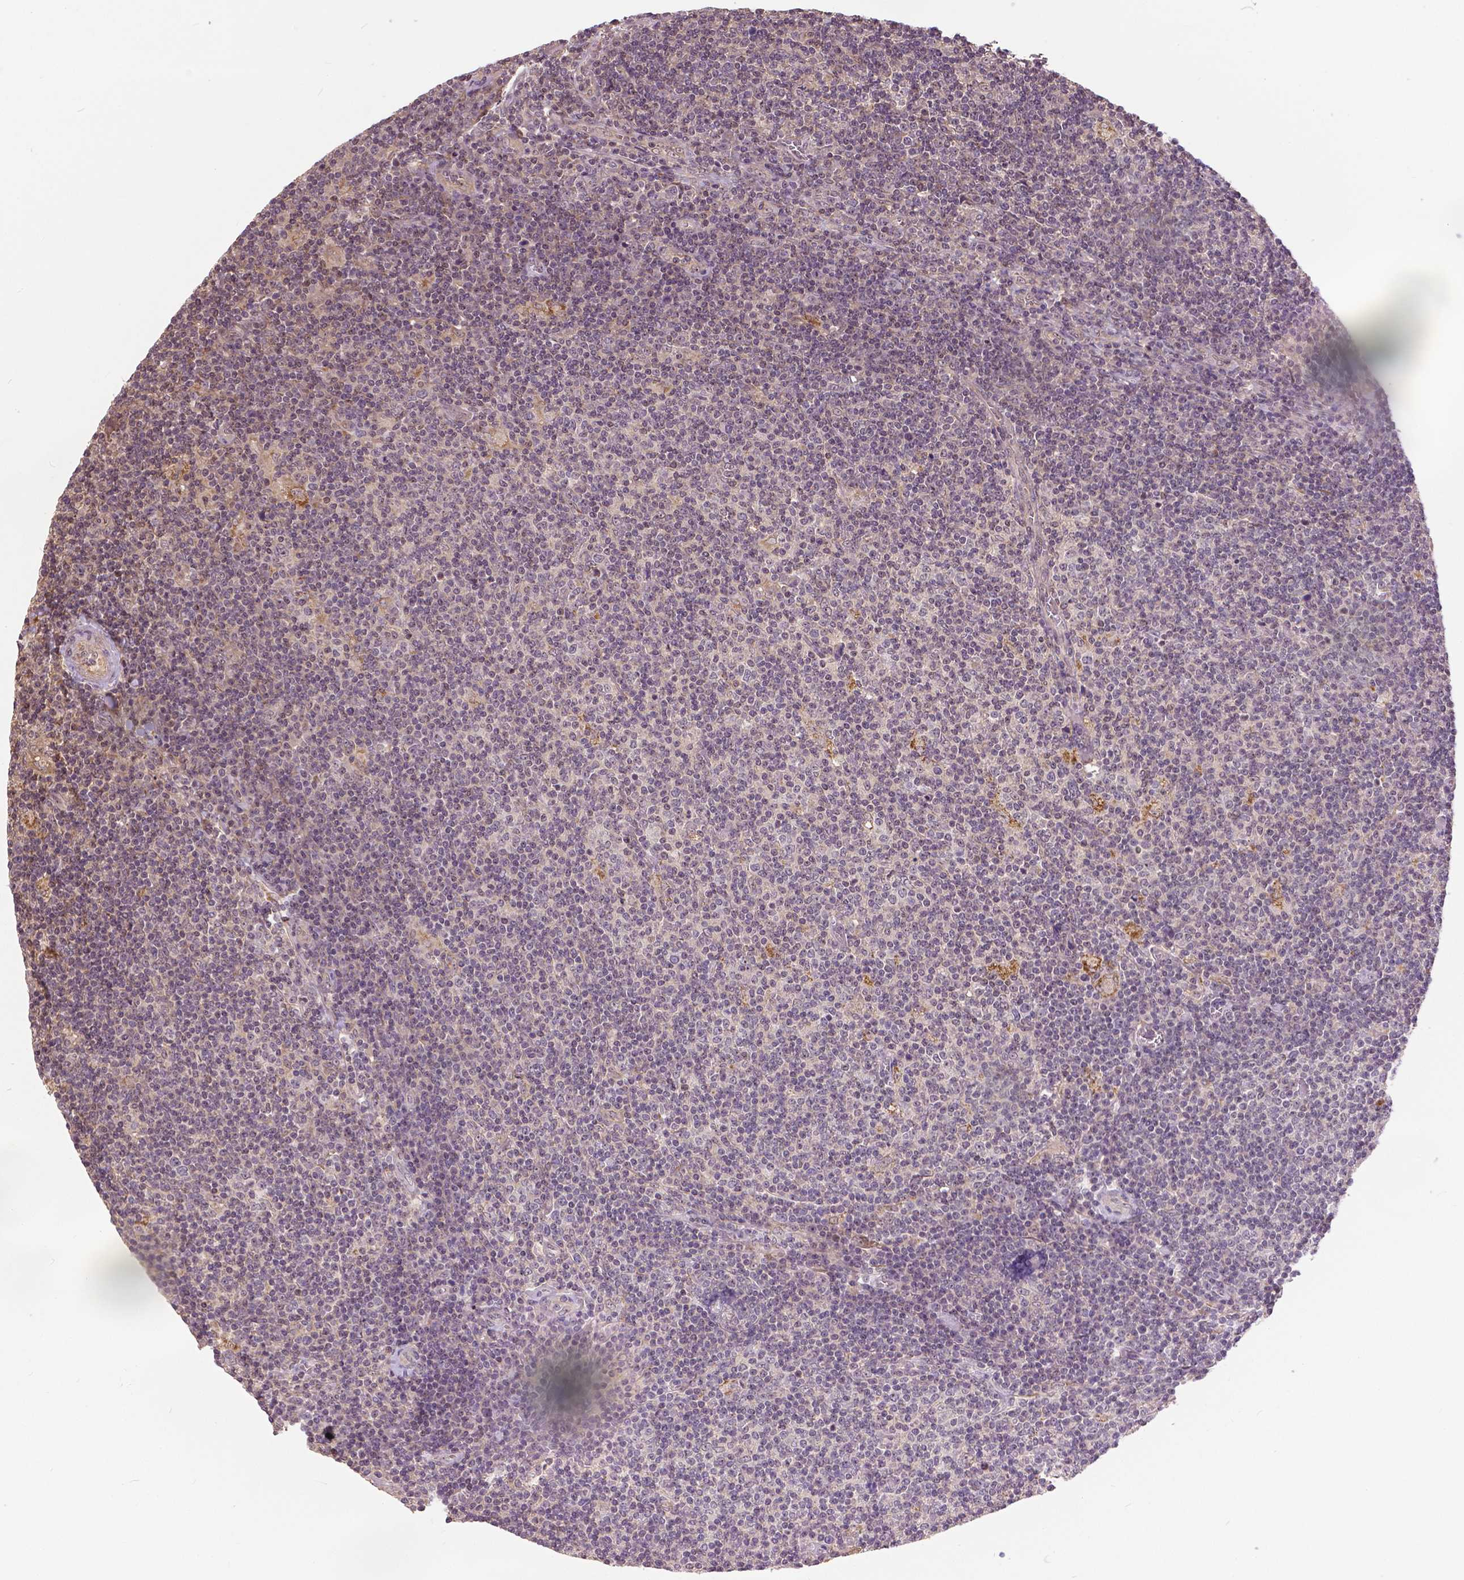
{"staining": {"intensity": "negative", "quantity": "none", "location": "none"}, "tissue": "lymphoma", "cell_type": "Tumor cells", "image_type": "cancer", "snomed": [{"axis": "morphology", "description": "Hodgkin's disease, NOS"}, {"axis": "topography", "description": "Lymph node"}], "caption": "Micrograph shows no significant protein positivity in tumor cells of Hodgkin's disease.", "gene": "ANXA13", "patient": {"sex": "male", "age": 40}}